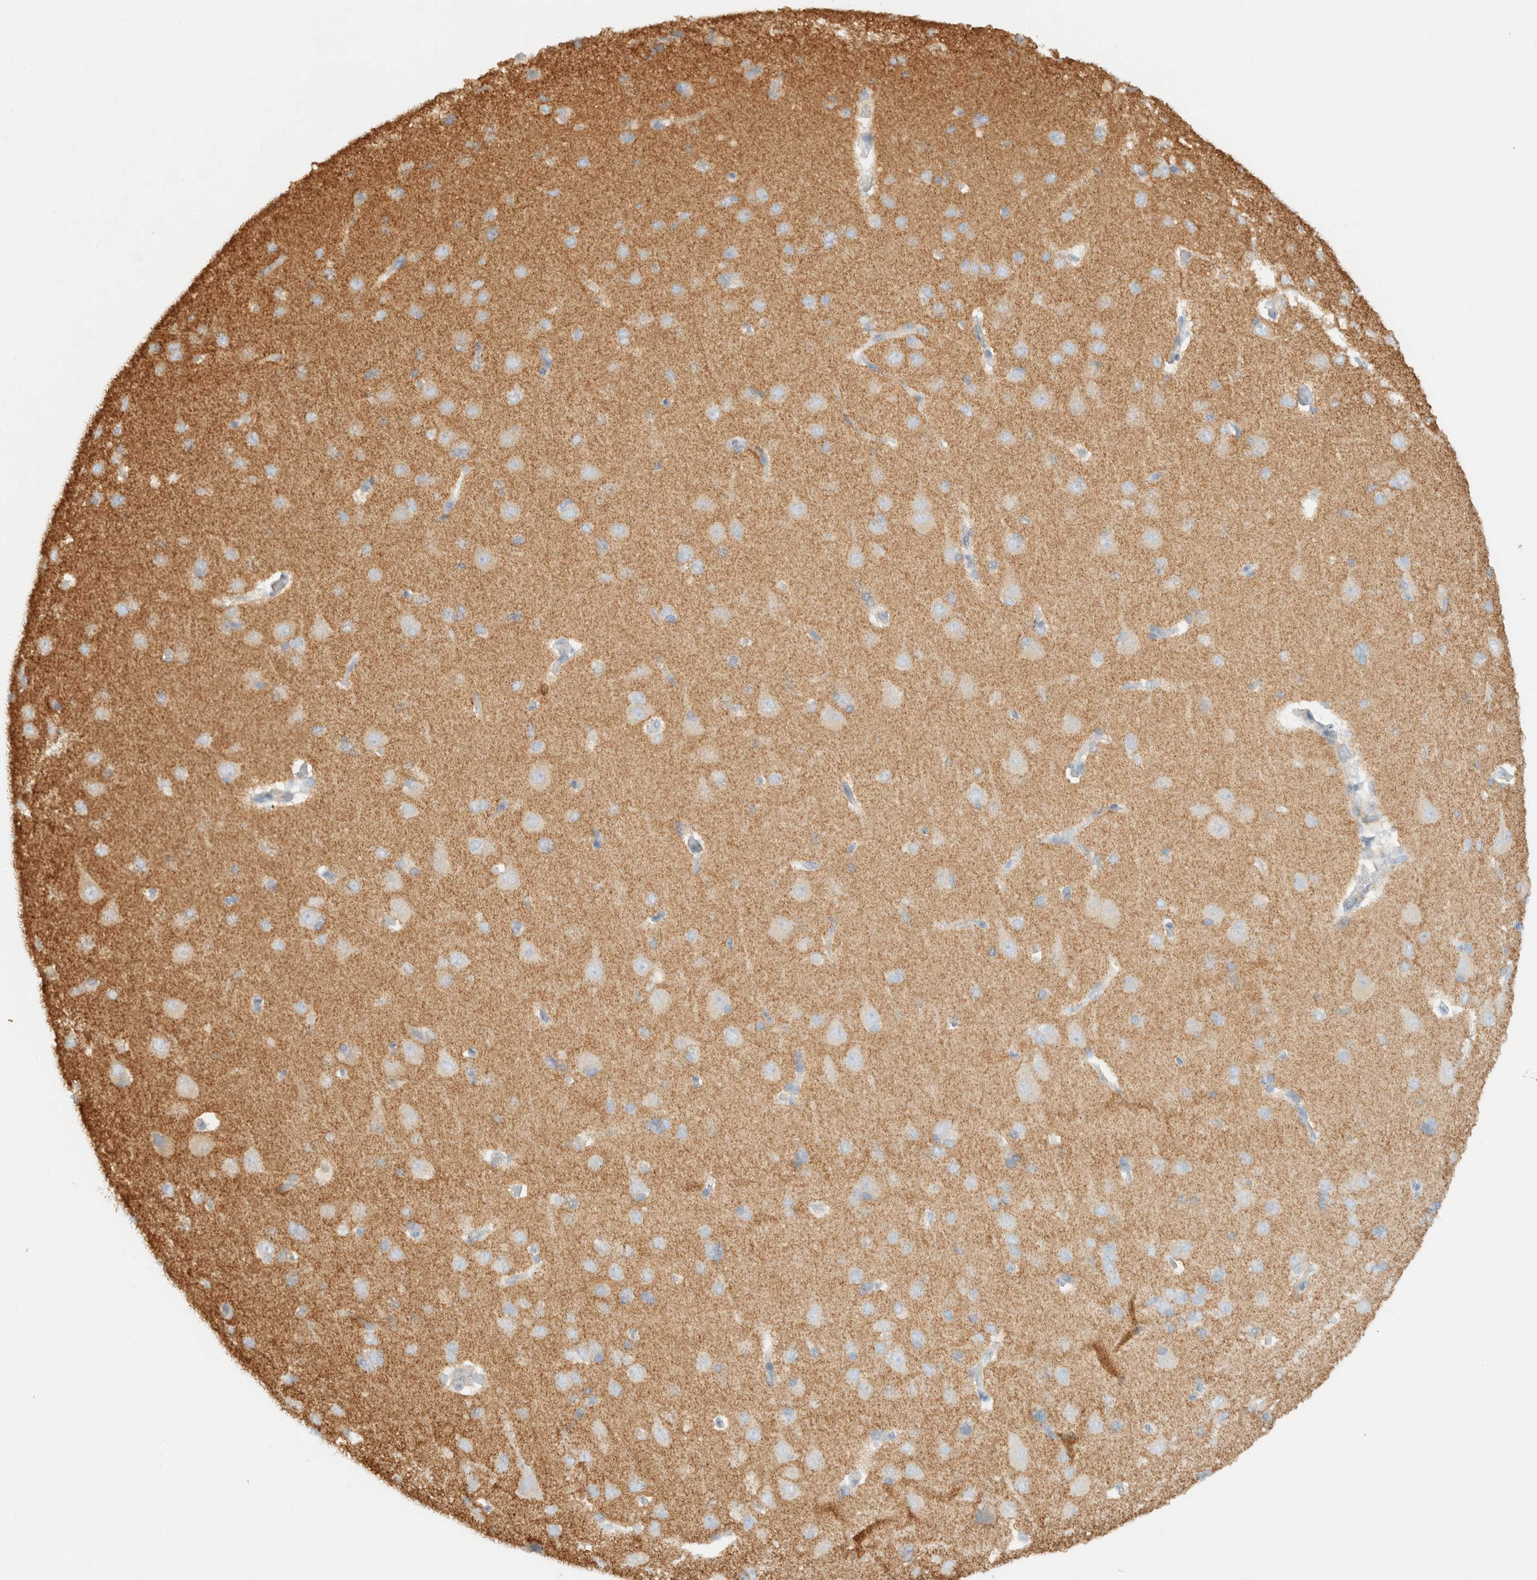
{"staining": {"intensity": "negative", "quantity": "none", "location": "none"}, "tissue": "cerebral cortex", "cell_type": "Endothelial cells", "image_type": "normal", "snomed": [{"axis": "morphology", "description": "Normal tissue, NOS"}, {"axis": "topography", "description": "Cerebral cortex"}], "caption": "Immunohistochemical staining of benign cerebral cortex displays no significant staining in endothelial cells. The staining is performed using DAB (3,3'-diaminobenzidine) brown chromogen with nuclei counter-stained in using hematoxylin.", "gene": "SH3GLB2", "patient": {"sex": "male", "age": 62}}